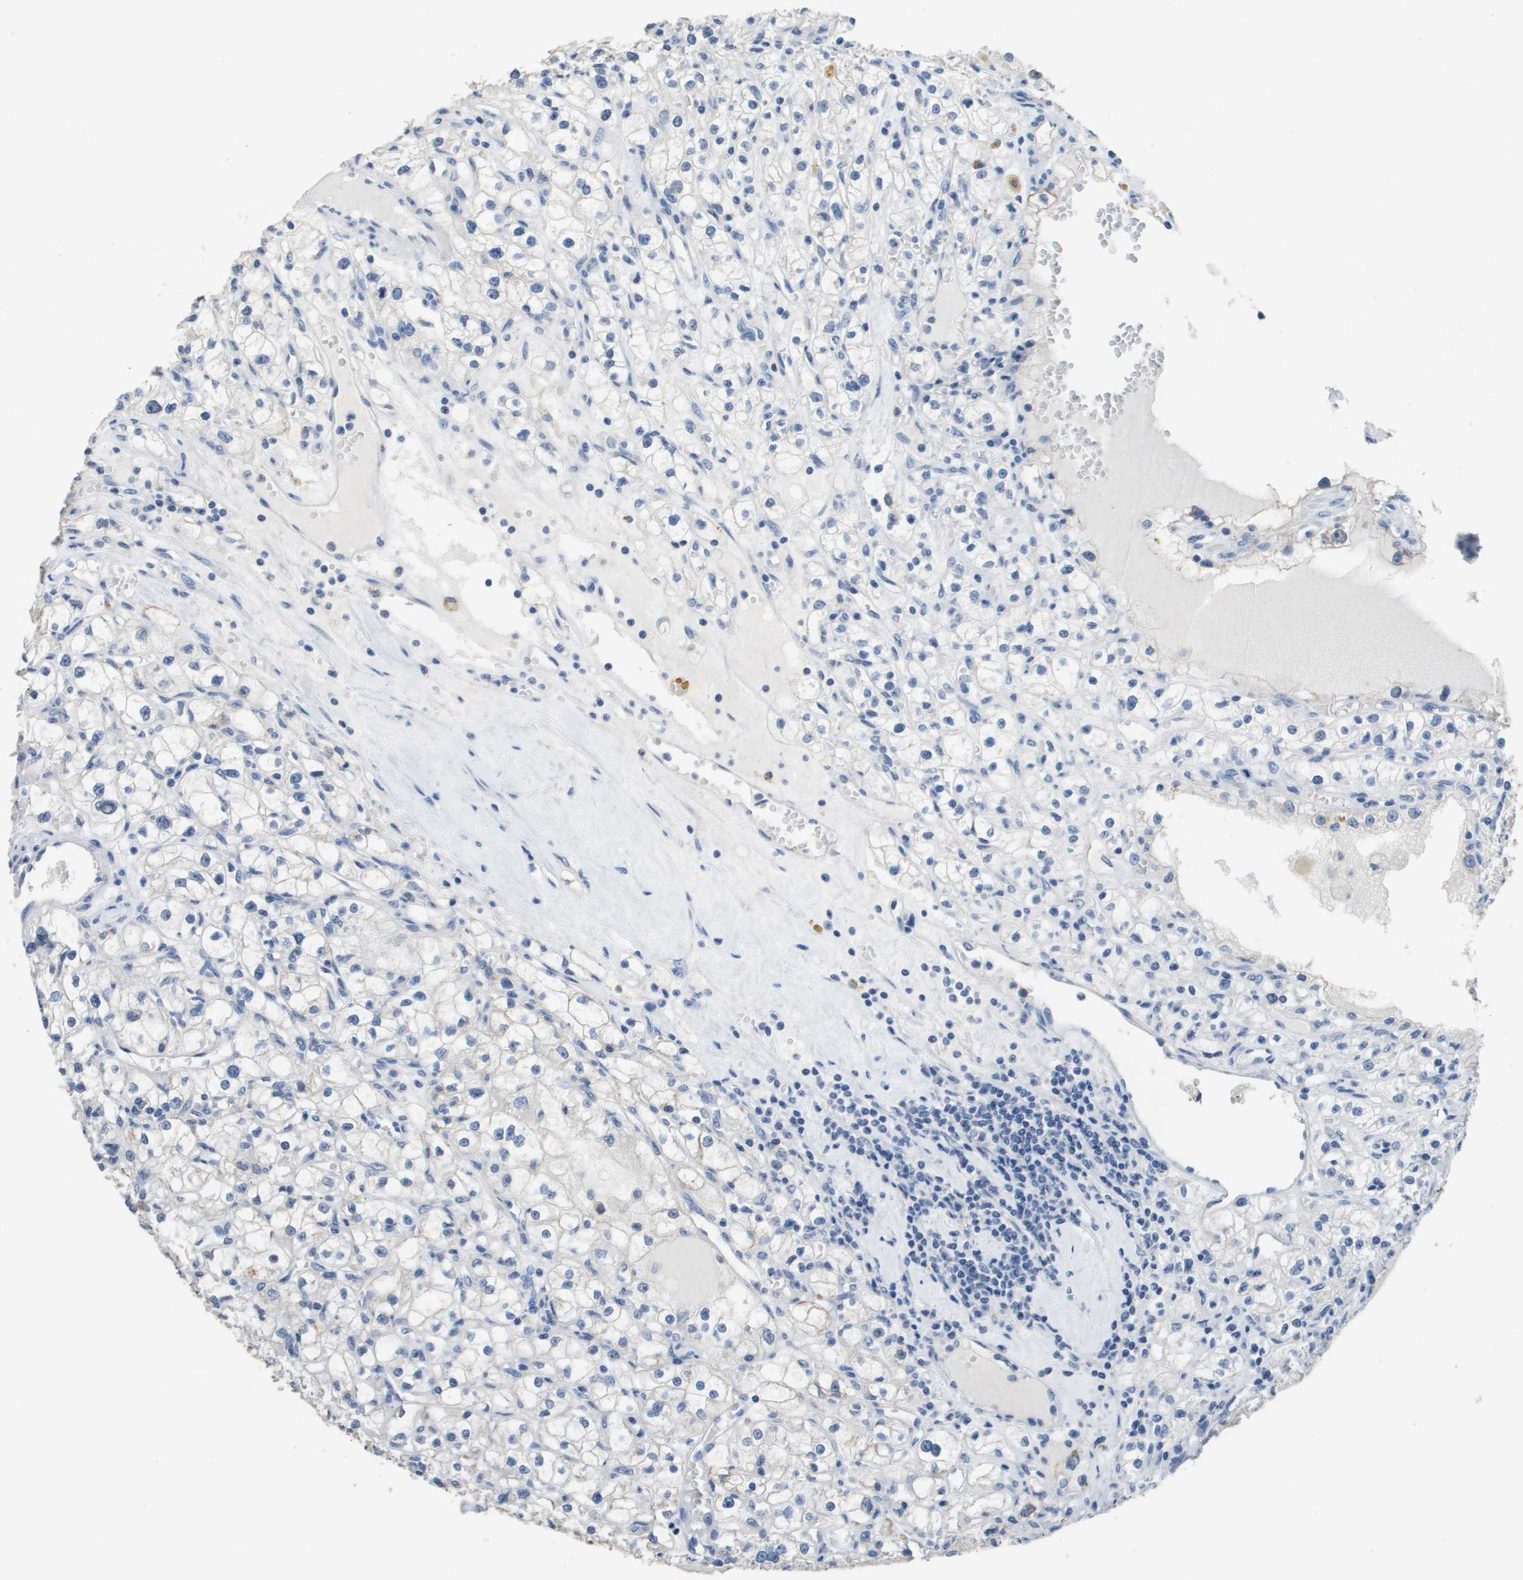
{"staining": {"intensity": "weak", "quantity": "<25%", "location": "cytoplasmic/membranous"}, "tissue": "renal cancer", "cell_type": "Tumor cells", "image_type": "cancer", "snomed": [{"axis": "morphology", "description": "Adenocarcinoma, NOS"}, {"axis": "topography", "description": "Kidney"}], "caption": "This is an IHC photomicrograph of adenocarcinoma (renal). There is no positivity in tumor cells.", "gene": "MT3", "patient": {"sex": "male", "age": 56}}